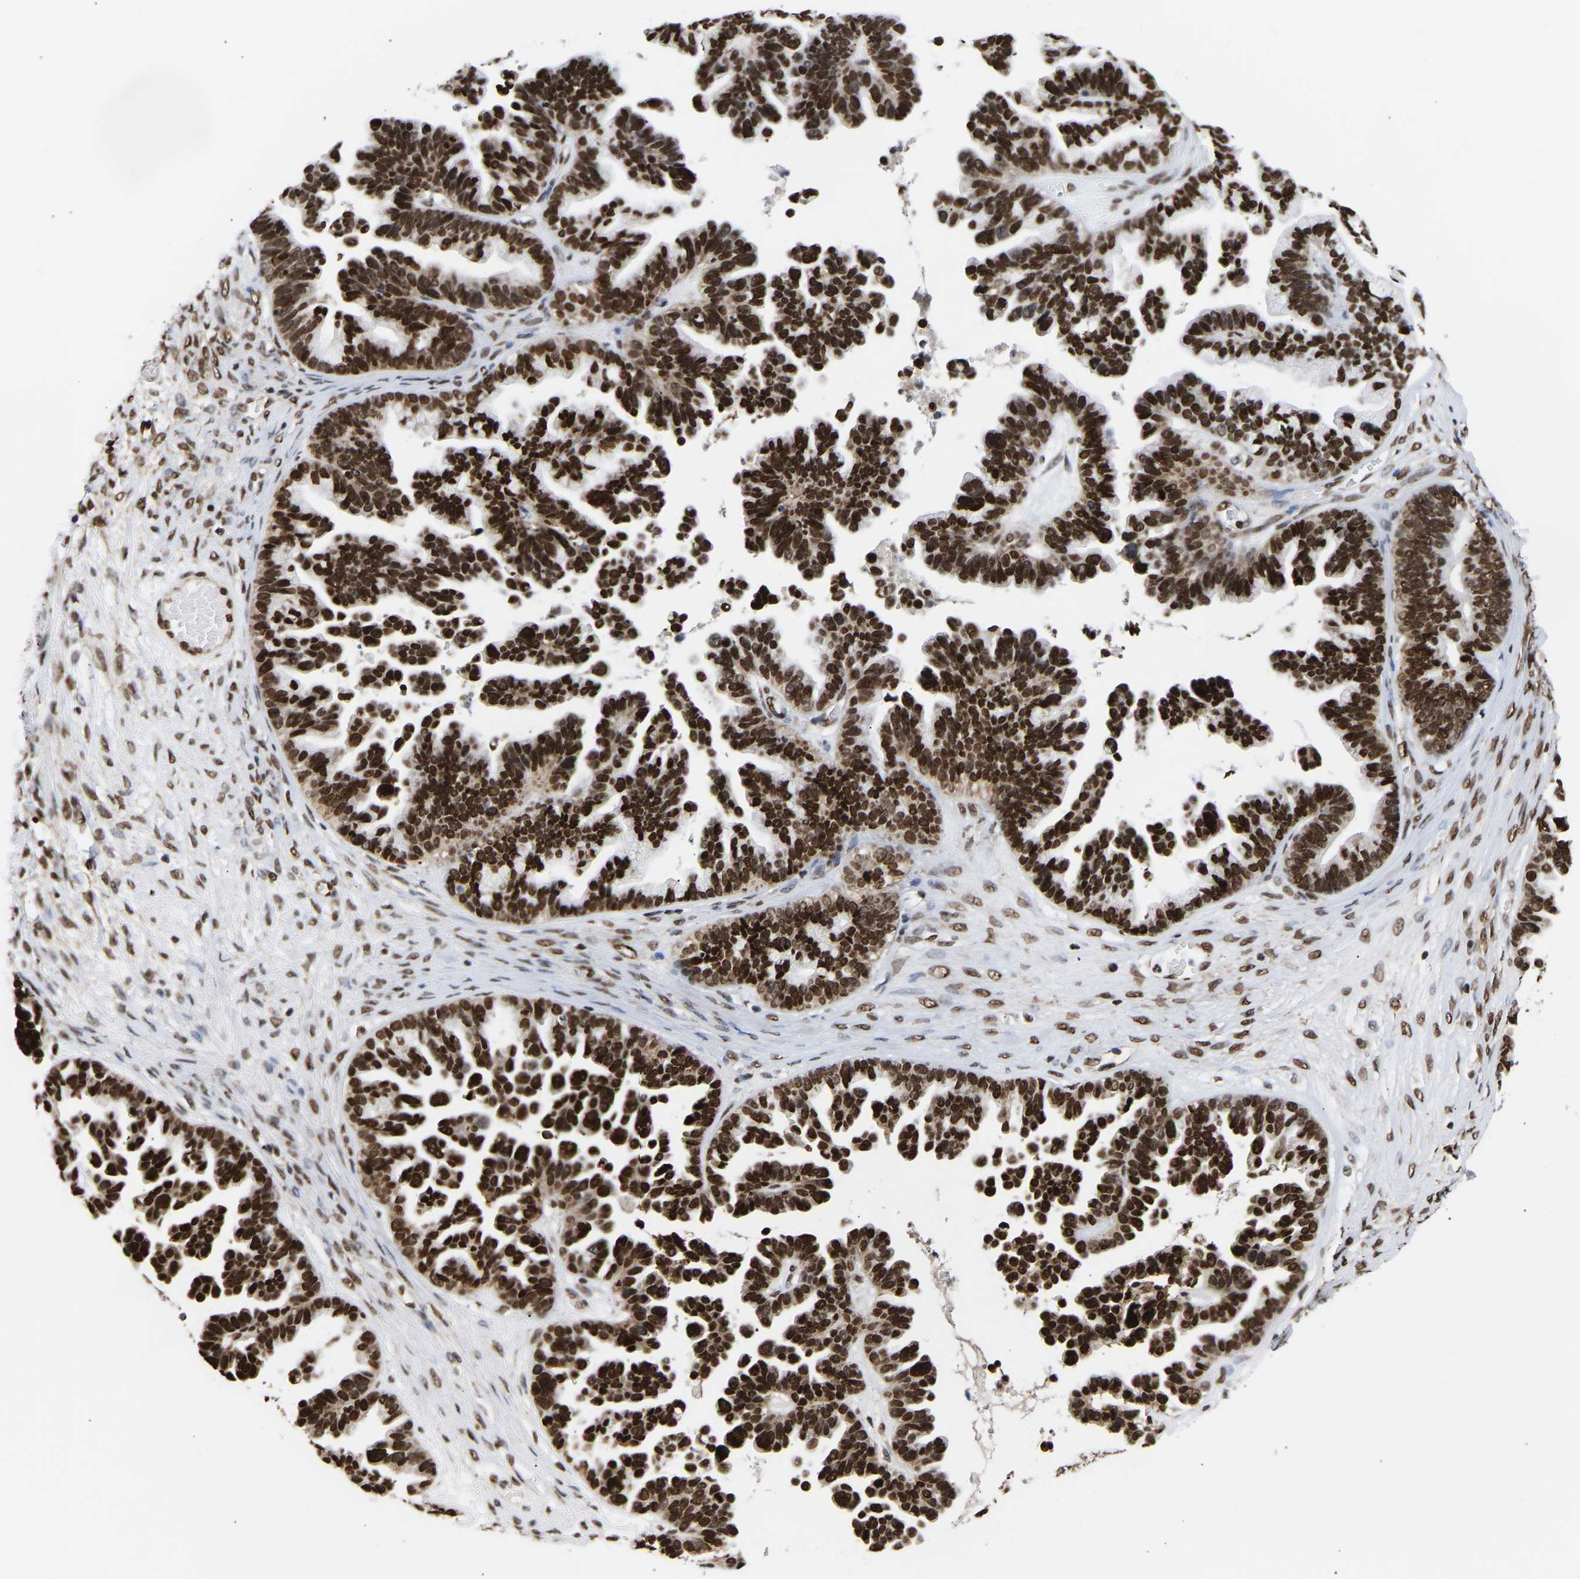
{"staining": {"intensity": "strong", "quantity": ">75%", "location": "nuclear"}, "tissue": "ovarian cancer", "cell_type": "Tumor cells", "image_type": "cancer", "snomed": [{"axis": "morphology", "description": "Cystadenocarcinoma, serous, NOS"}, {"axis": "topography", "description": "Ovary"}], "caption": "Immunohistochemistry staining of ovarian cancer (serous cystadenocarcinoma), which reveals high levels of strong nuclear expression in about >75% of tumor cells indicating strong nuclear protein expression. The staining was performed using DAB (3,3'-diaminobenzidine) (brown) for protein detection and nuclei were counterstained in hematoxylin (blue).", "gene": "PSIP1", "patient": {"sex": "female", "age": 56}}